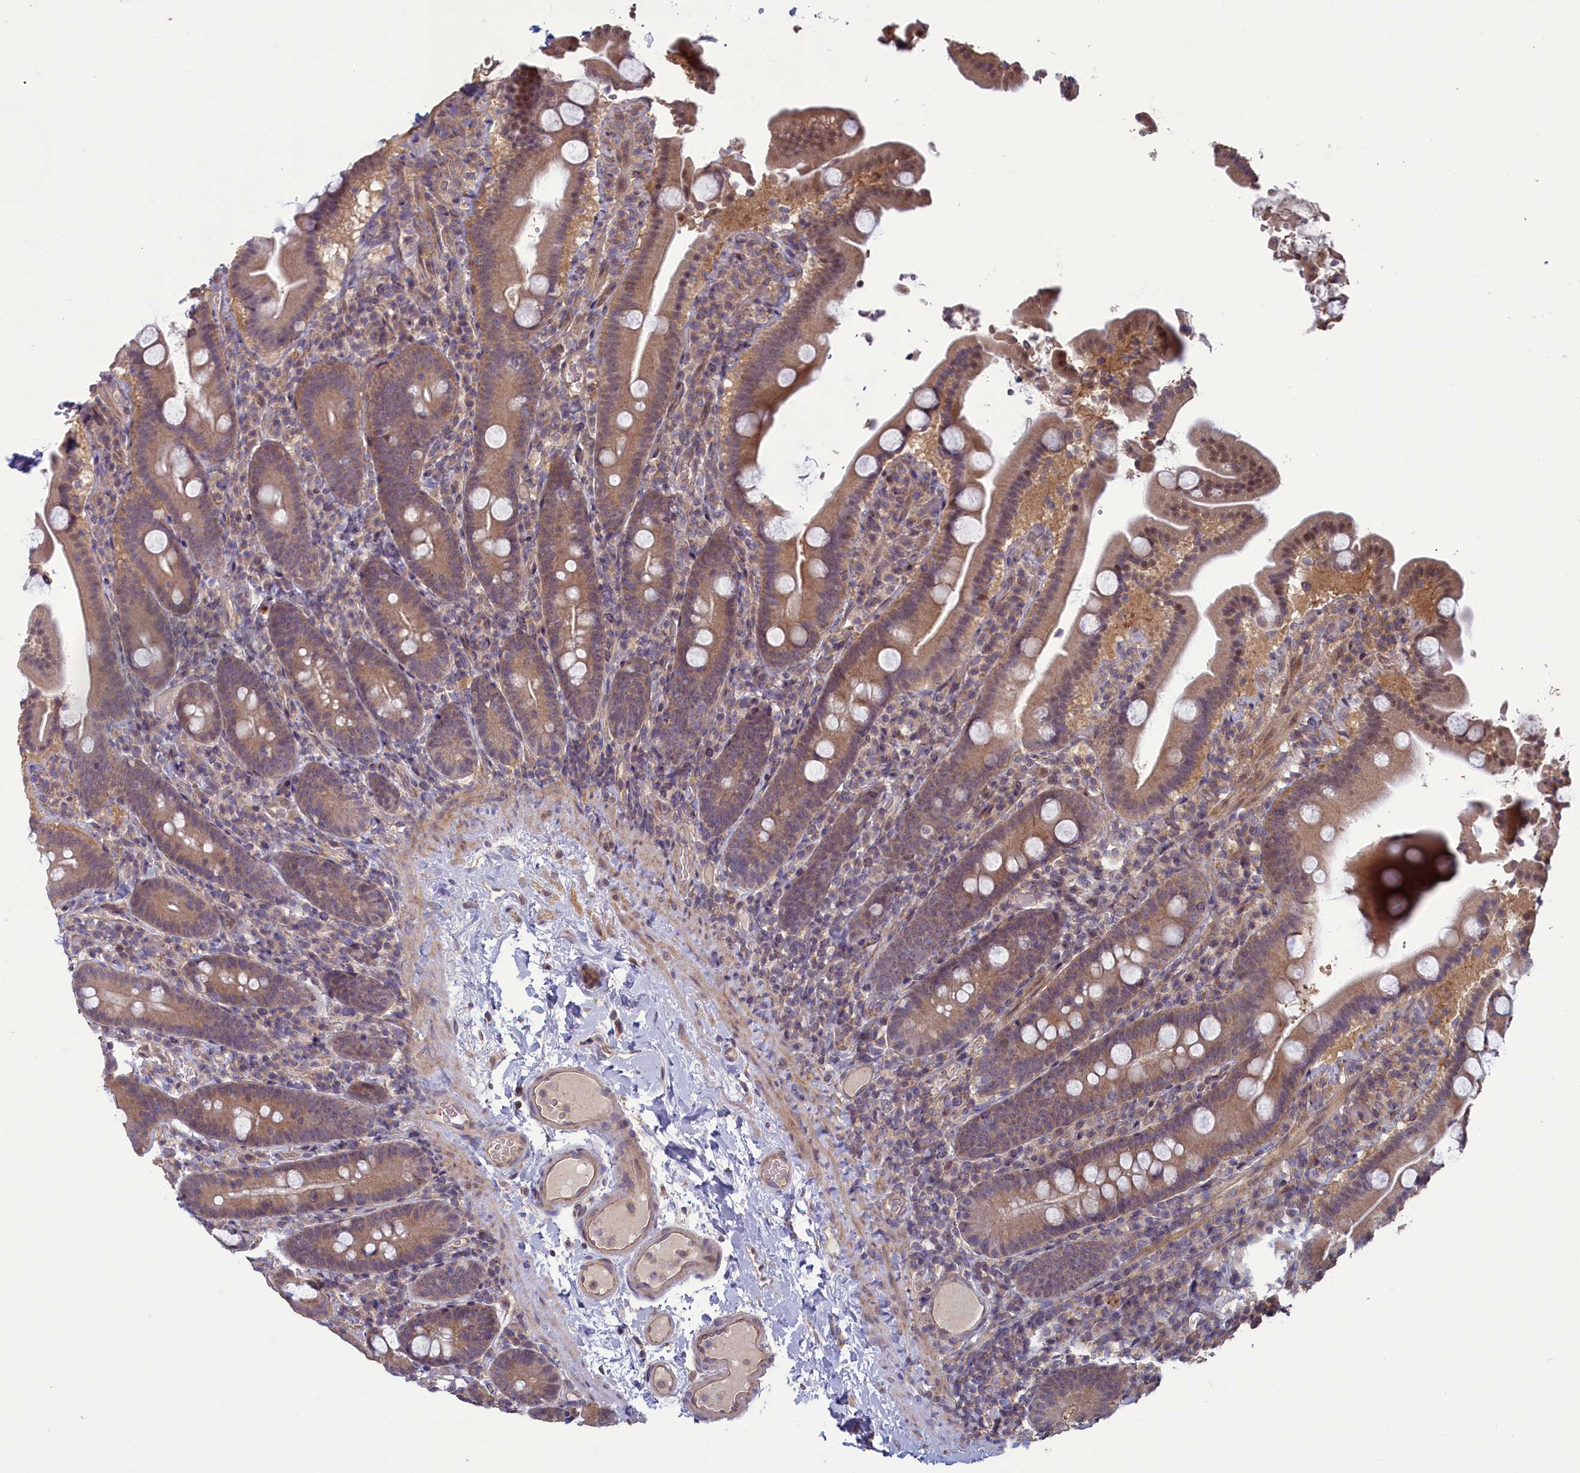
{"staining": {"intensity": "weak", "quantity": "25%-75%", "location": "cytoplasmic/membranous,nuclear"}, "tissue": "duodenum", "cell_type": "Glandular cells", "image_type": "normal", "snomed": [{"axis": "morphology", "description": "Normal tissue, NOS"}, {"axis": "topography", "description": "Duodenum"}], "caption": "DAB immunohistochemical staining of benign duodenum demonstrates weak cytoplasmic/membranous,nuclear protein expression in about 25%-75% of glandular cells.", "gene": "CIAO2B", "patient": {"sex": "male", "age": 55}}